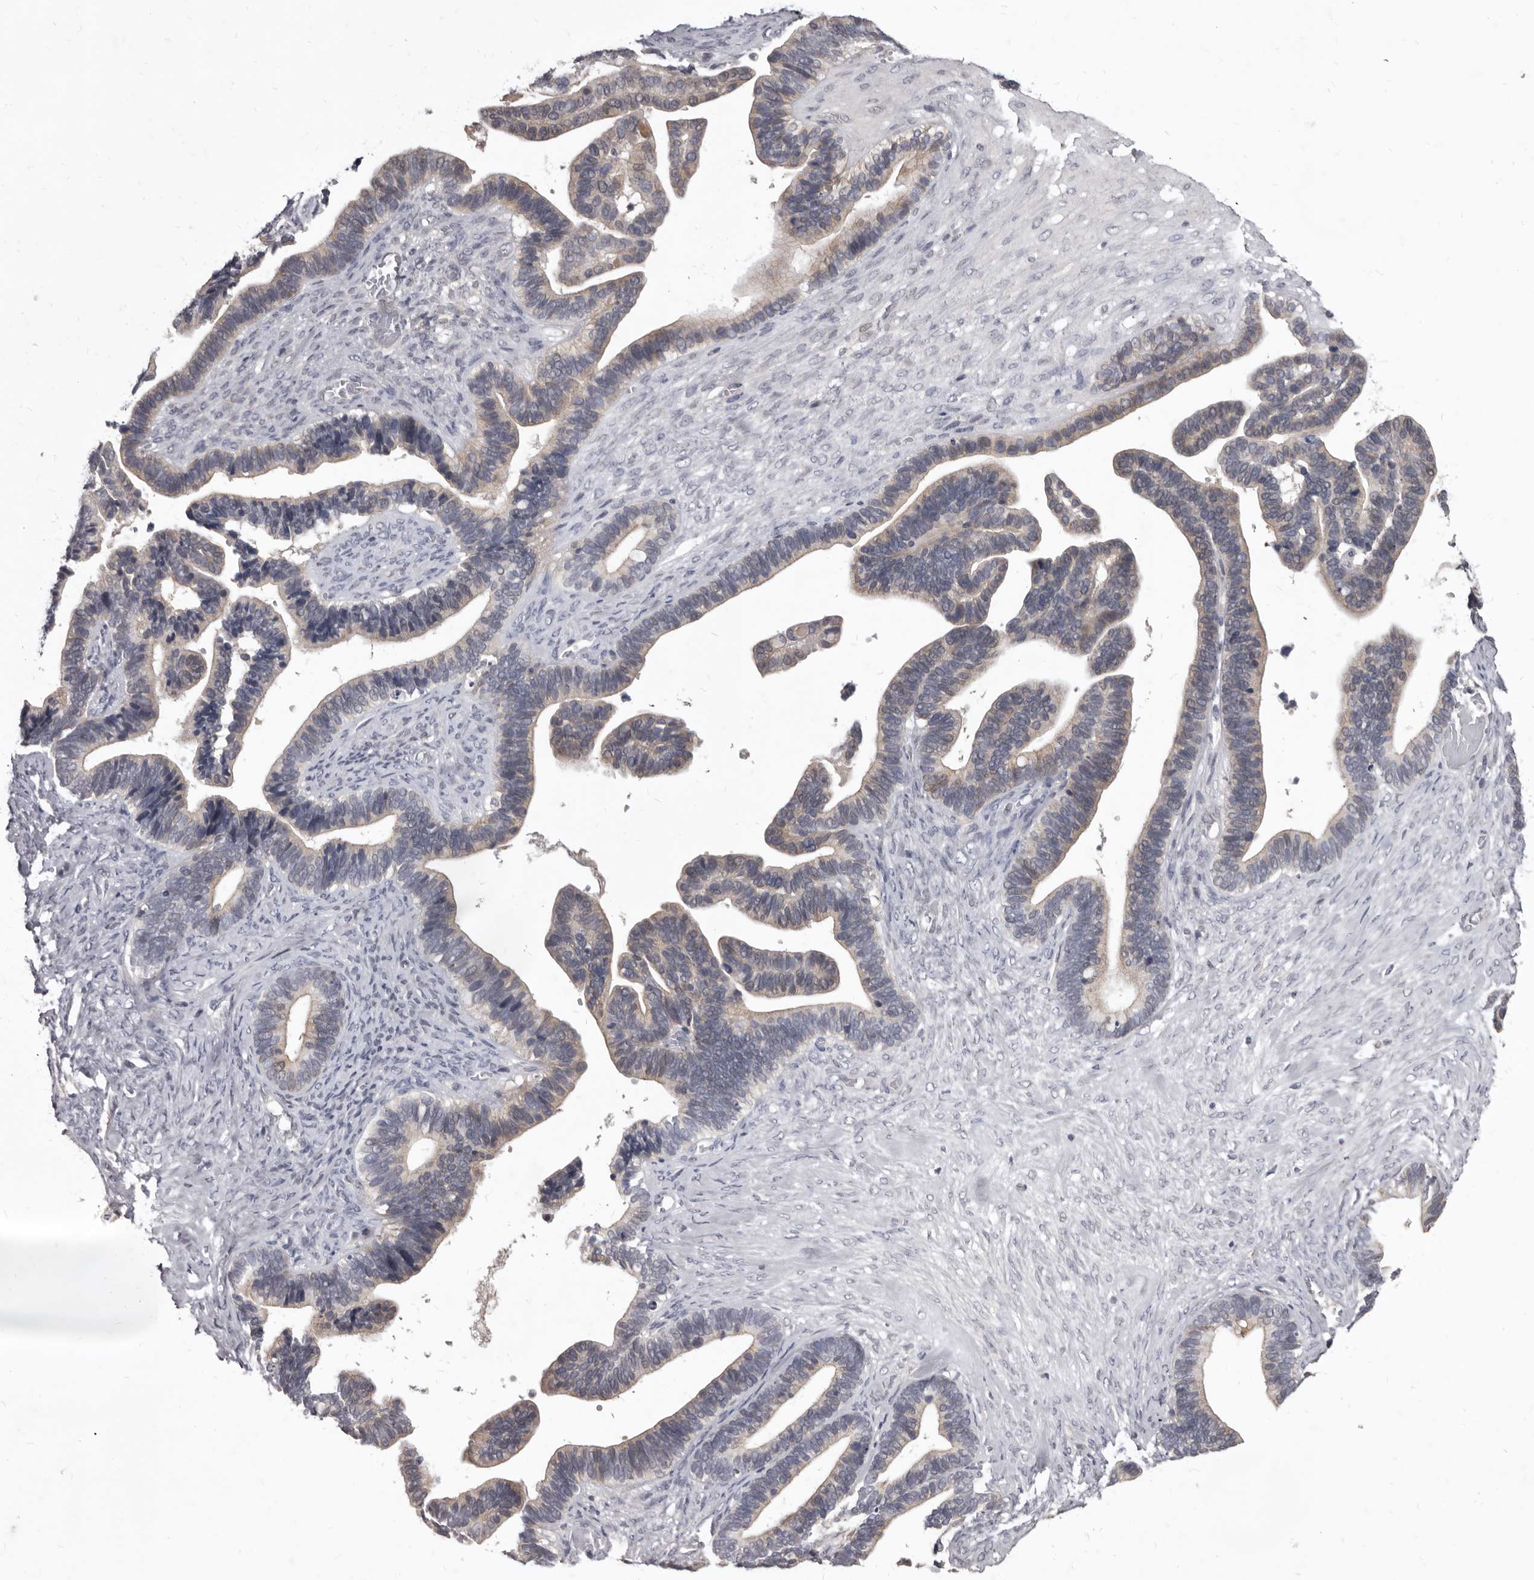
{"staining": {"intensity": "weak", "quantity": "<25%", "location": "cytoplasmic/membranous"}, "tissue": "ovarian cancer", "cell_type": "Tumor cells", "image_type": "cancer", "snomed": [{"axis": "morphology", "description": "Cystadenocarcinoma, serous, NOS"}, {"axis": "topography", "description": "Ovary"}], "caption": "The histopathology image reveals no significant expression in tumor cells of ovarian serous cystadenocarcinoma.", "gene": "SULT1E1", "patient": {"sex": "female", "age": 56}}